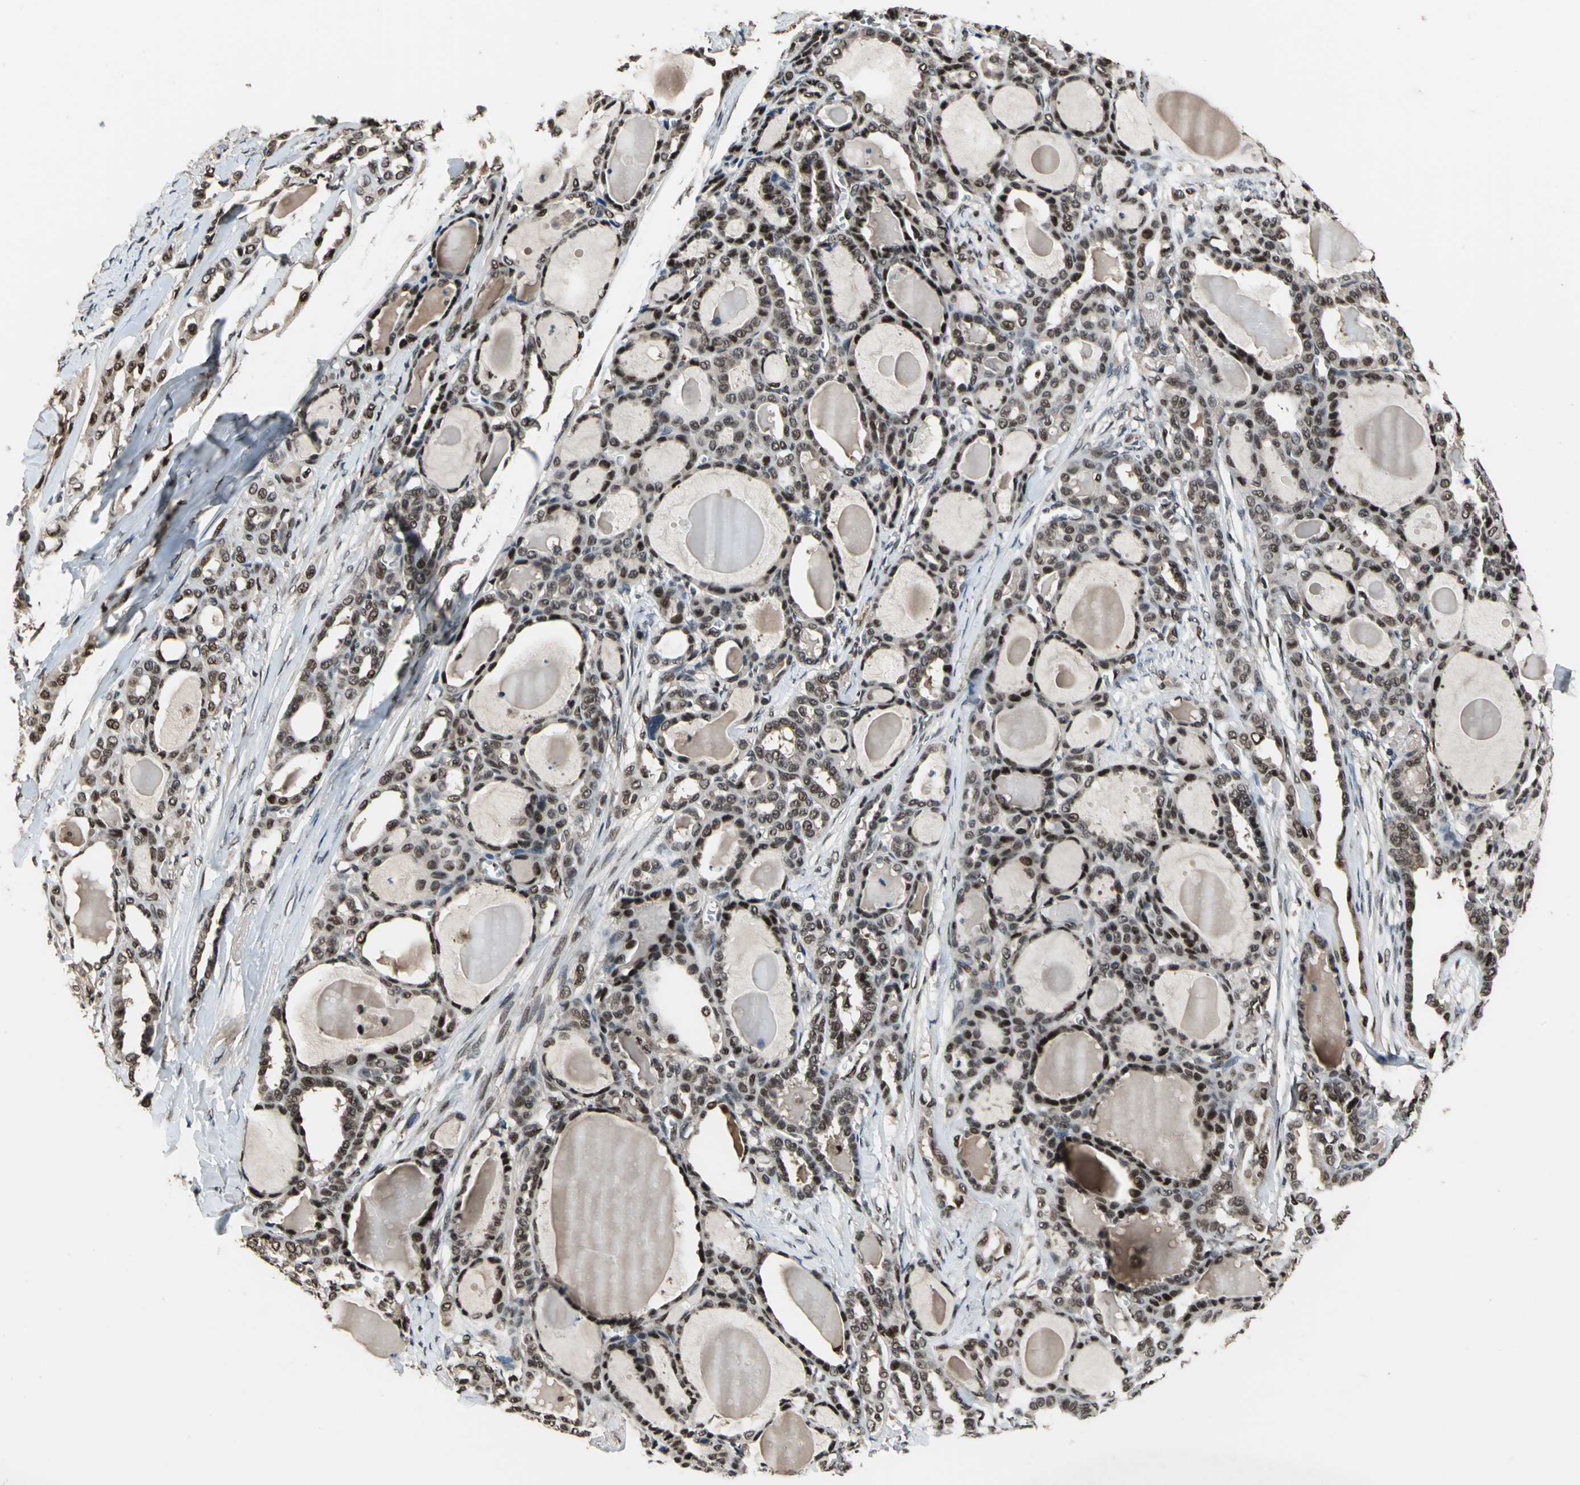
{"staining": {"intensity": "moderate", "quantity": ">75%", "location": "nuclear"}, "tissue": "thyroid cancer", "cell_type": "Tumor cells", "image_type": "cancer", "snomed": [{"axis": "morphology", "description": "Carcinoma, NOS"}, {"axis": "topography", "description": "Thyroid gland"}], "caption": "The photomicrograph exhibits a brown stain indicating the presence of a protein in the nuclear of tumor cells in thyroid cancer.", "gene": "MIS18BP1", "patient": {"sex": "female", "age": 91}}